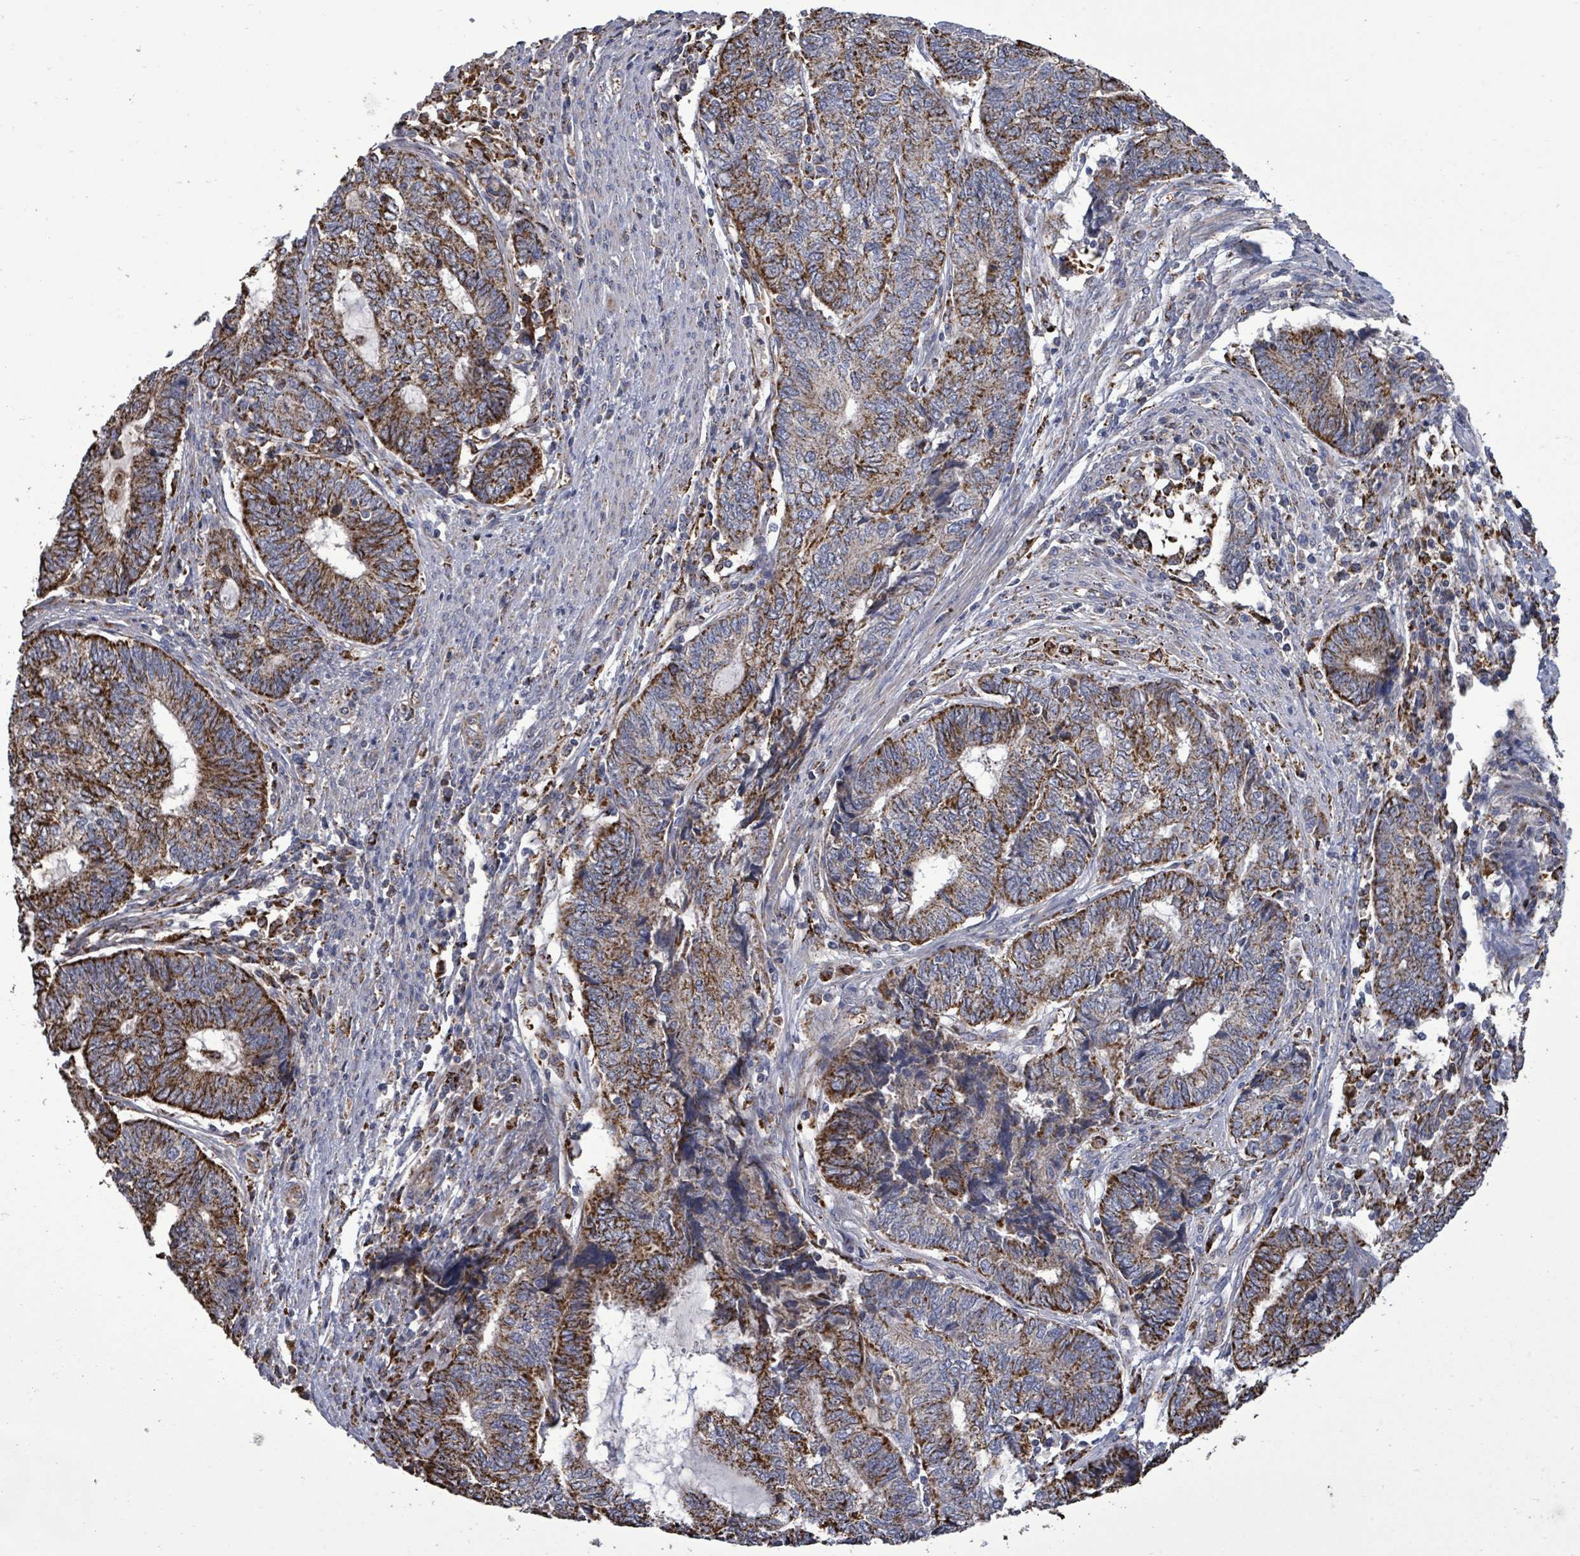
{"staining": {"intensity": "strong", "quantity": ">75%", "location": "cytoplasmic/membranous"}, "tissue": "endometrial cancer", "cell_type": "Tumor cells", "image_type": "cancer", "snomed": [{"axis": "morphology", "description": "Adenocarcinoma, NOS"}, {"axis": "topography", "description": "Uterus"}, {"axis": "topography", "description": "Endometrium"}], "caption": "Immunohistochemistry (IHC) staining of endometrial cancer, which demonstrates high levels of strong cytoplasmic/membranous staining in about >75% of tumor cells indicating strong cytoplasmic/membranous protein expression. The staining was performed using DAB (brown) for protein detection and nuclei were counterstained in hematoxylin (blue).", "gene": "MTMR12", "patient": {"sex": "female", "age": 70}}